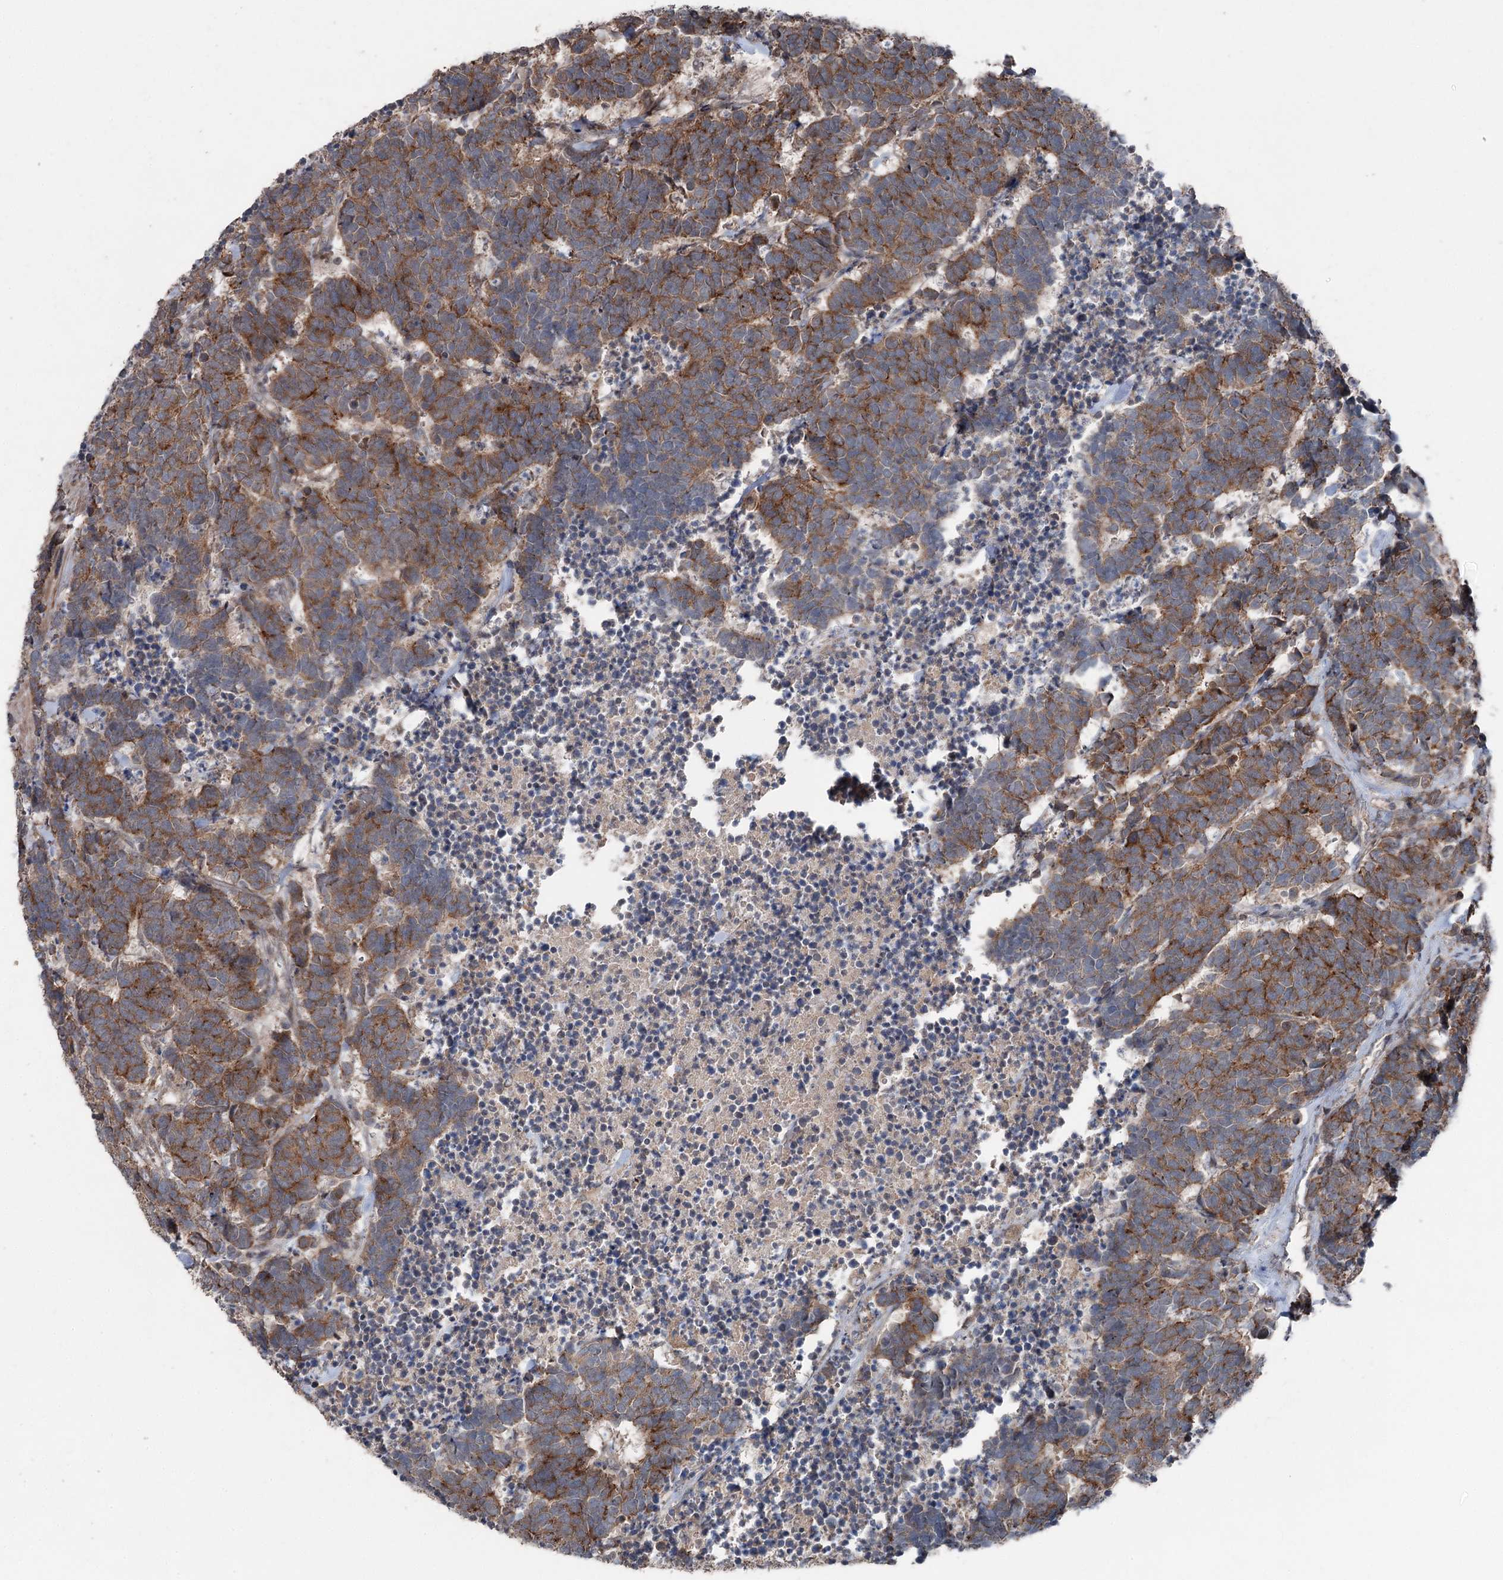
{"staining": {"intensity": "moderate", "quantity": ">75%", "location": "cytoplasmic/membranous"}, "tissue": "carcinoid", "cell_type": "Tumor cells", "image_type": "cancer", "snomed": [{"axis": "morphology", "description": "Carcinoma, NOS"}, {"axis": "morphology", "description": "Carcinoid, malignant, NOS"}, {"axis": "topography", "description": "Urinary bladder"}], "caption": "A high-resolution histopathology image shows immunohistochemistry (IHC) staining of carcinoma, which demonstrates moderate cytoplasmic/membranous staining in approximately >75% of tumor cells. (DAB (3,3'-diaminobenzidine) IHC with brightfield microscopy, high magnification).", "gene": "MAPK8IP2", "patient": {"sex": "male", "age": 57}}